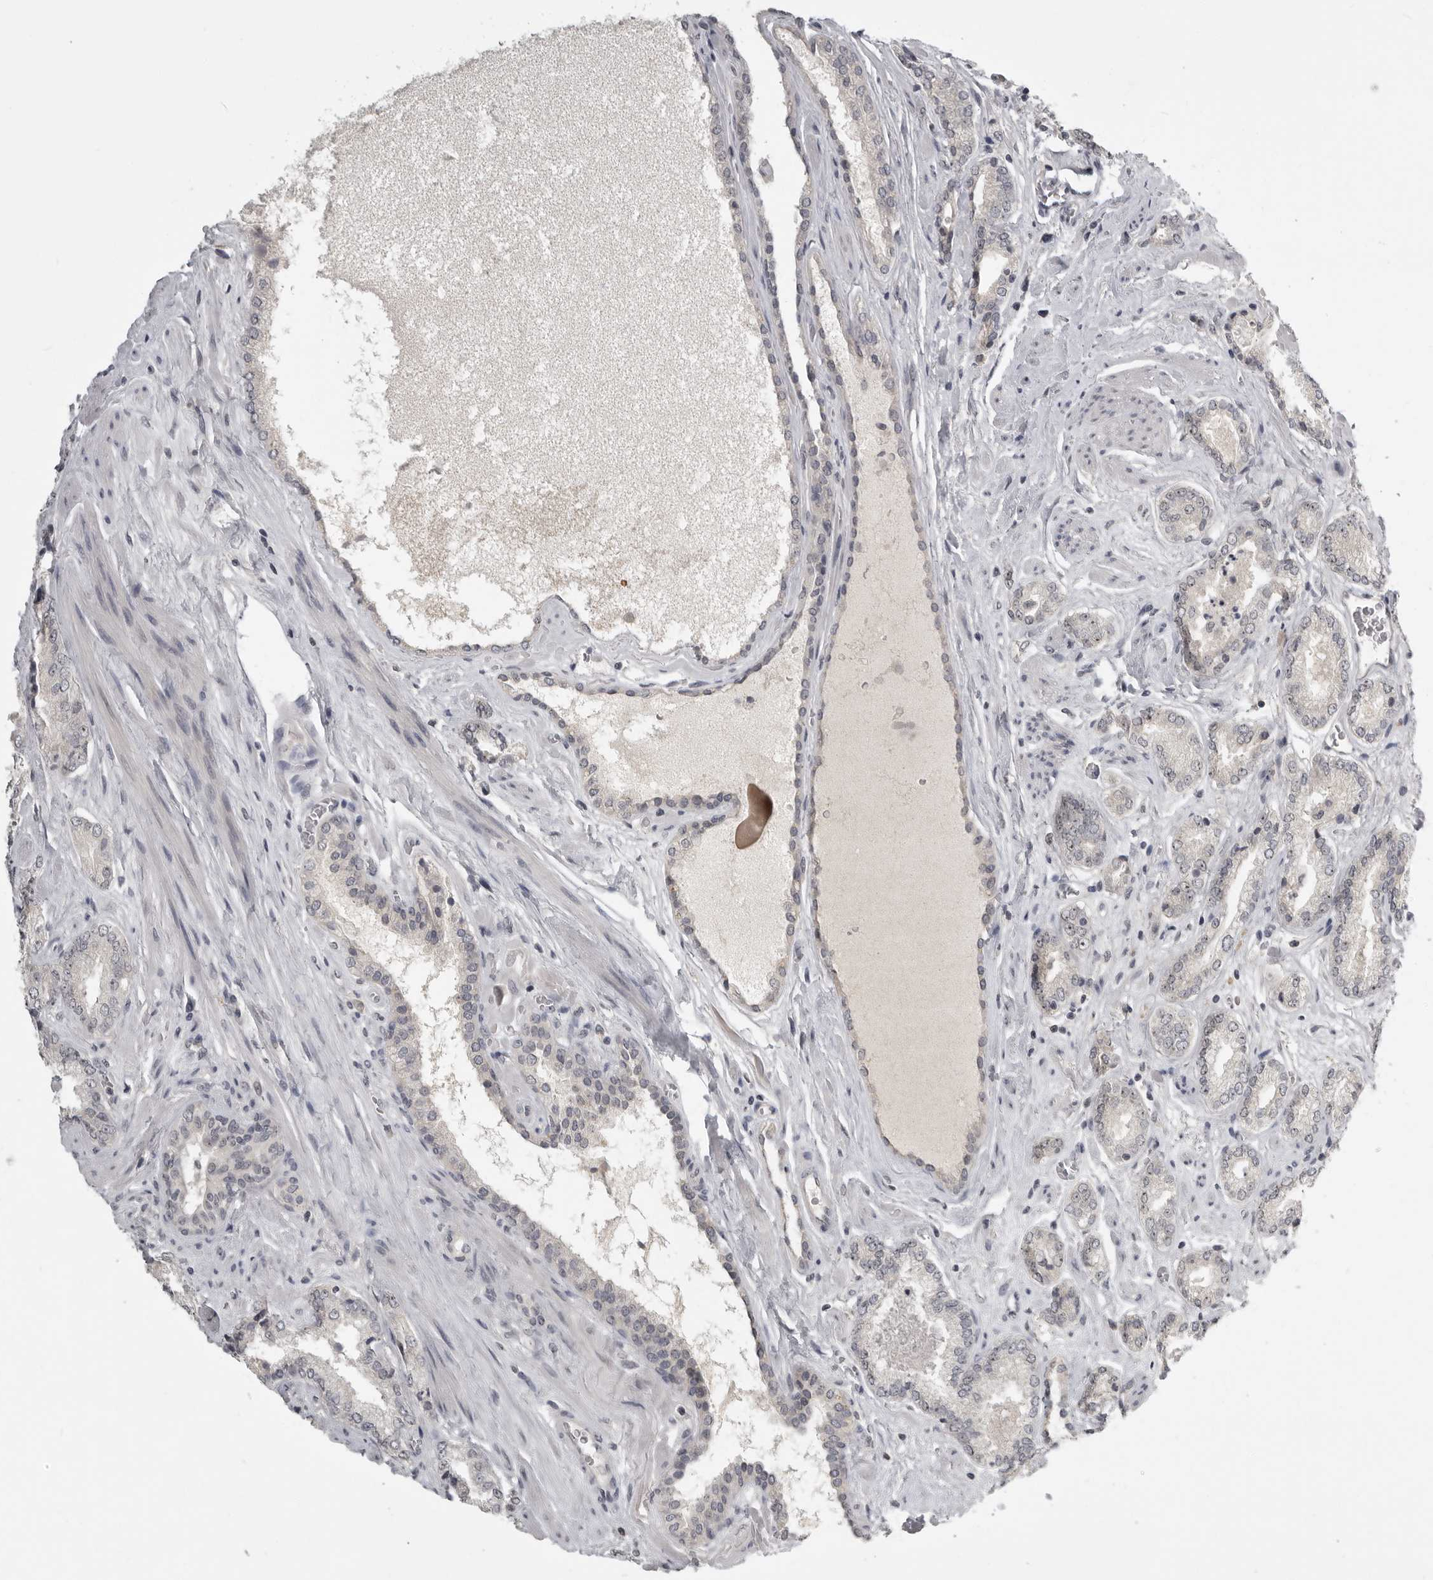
{"staining": {"intensity": "negative", "quantity": "none", "location": "none"}, "tissue": "prostate cancer", "cell_type": "Tumor cells", "image_type": "cancer", "snomed": [{"axis": "morphology", "description": "Adenocarcinoma, Low grade"}, {"axis": "topography", "description": "Prostate"}], "caption": "This micrograph is of adenocarcinoma (low-grade) (prostate) stained with immunohistochemistry (IHC) to label a protein in brown with the nuclei are counter-stained blue. There is no expression in tumor cells. Nuclei are stained in blue.", "gene": "MRTO4", "patient": {"sex": "male", "age": 62}}